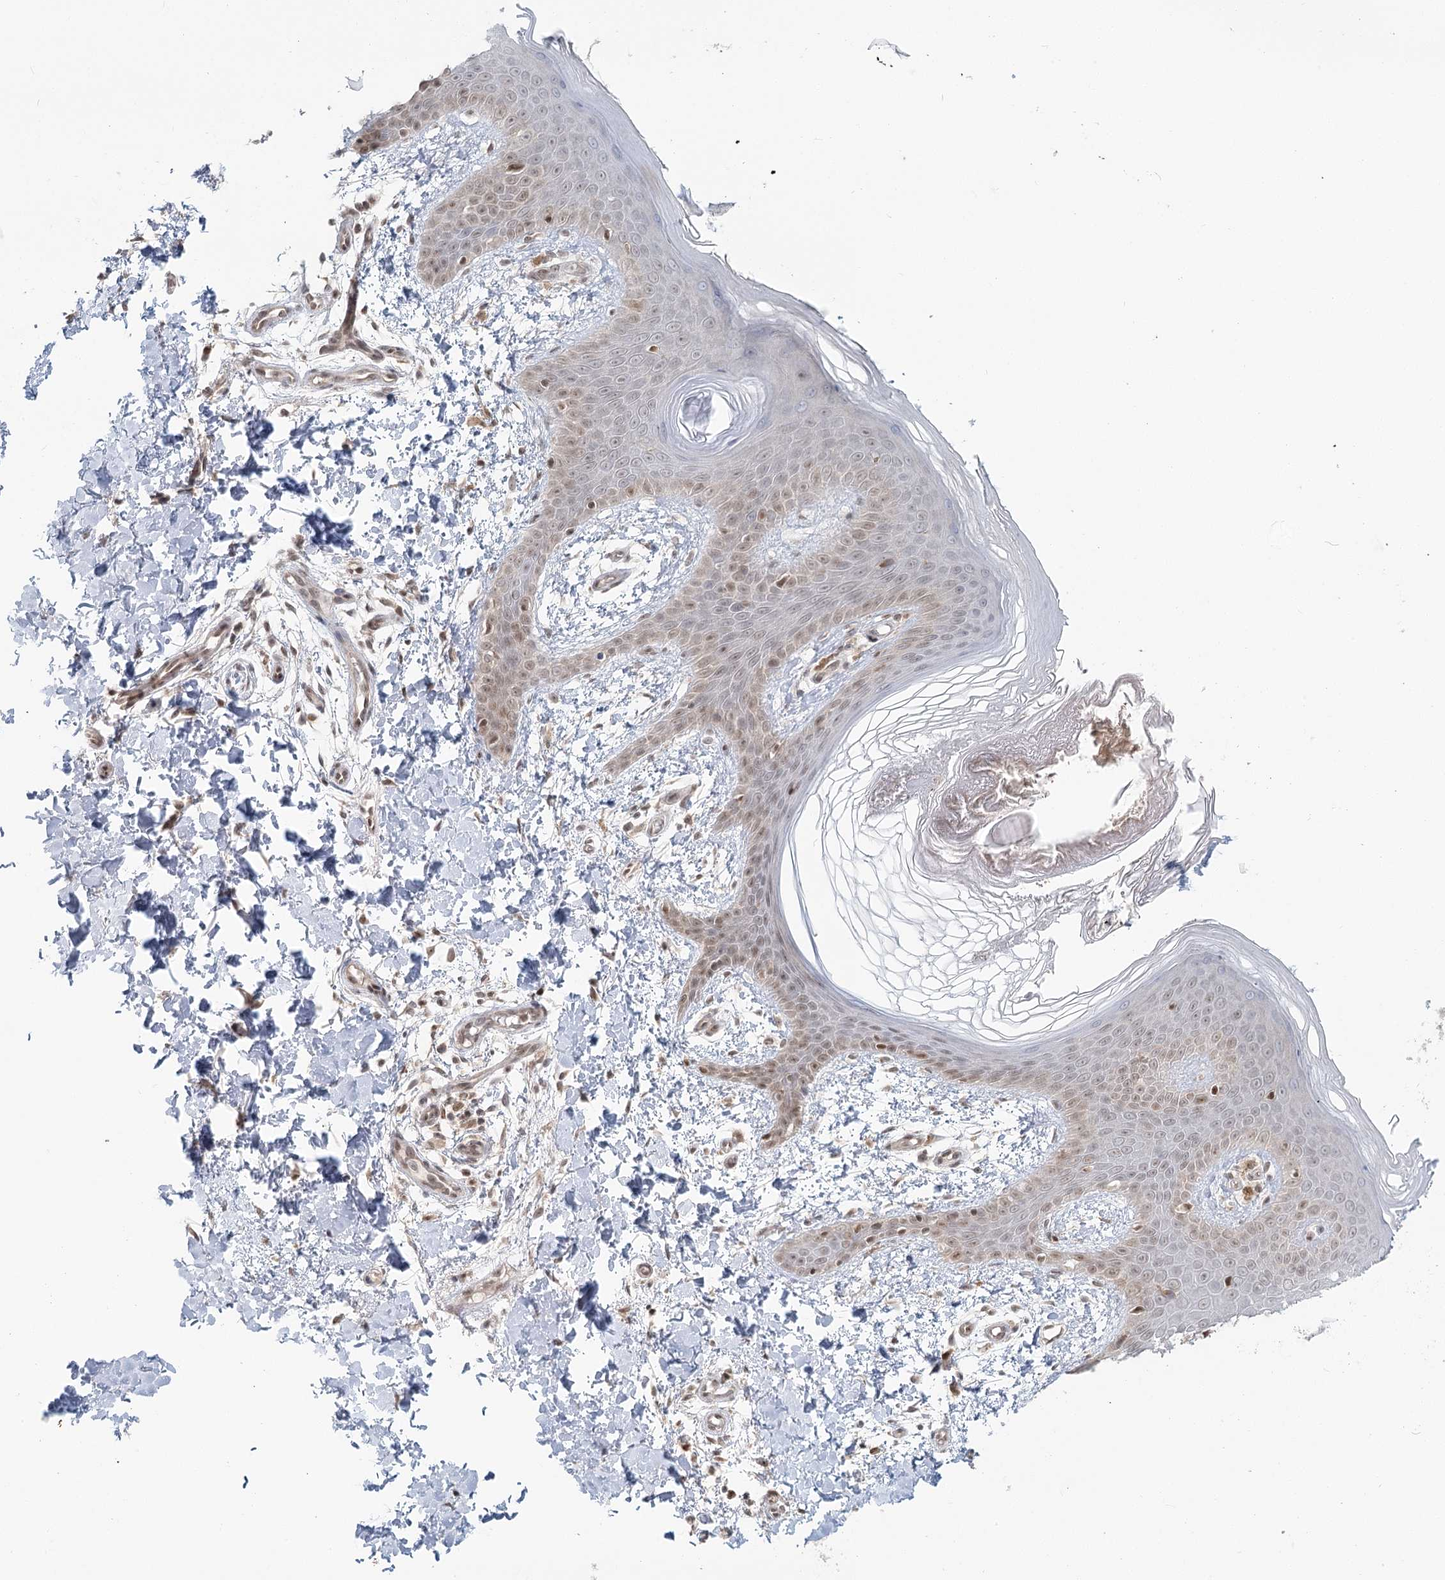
{"staining": {"intensity": "moderate", "quantity": "<25%", "location": "cytoplasmic/membranous"}, "tissue": "skin", "cell_type": "Fibroblasts", "image_type": "normal", "snomed": [{"axis": "morphology", "description": "Normal tissue, NOS"}, {"axis": "topography", "description": "Skin"}], "caption": "A high-resolution image shows IHC staining of benign skin, which shows moderate cytoplasmic/membranous expression in approximately <25% of fibroblasts. Immunohistochemistry (ihc) stains the protein in brown and the nuclei are stained blue.", "gene": "R3HCC1L", "patient": {"sex": "male", "age": 36}}